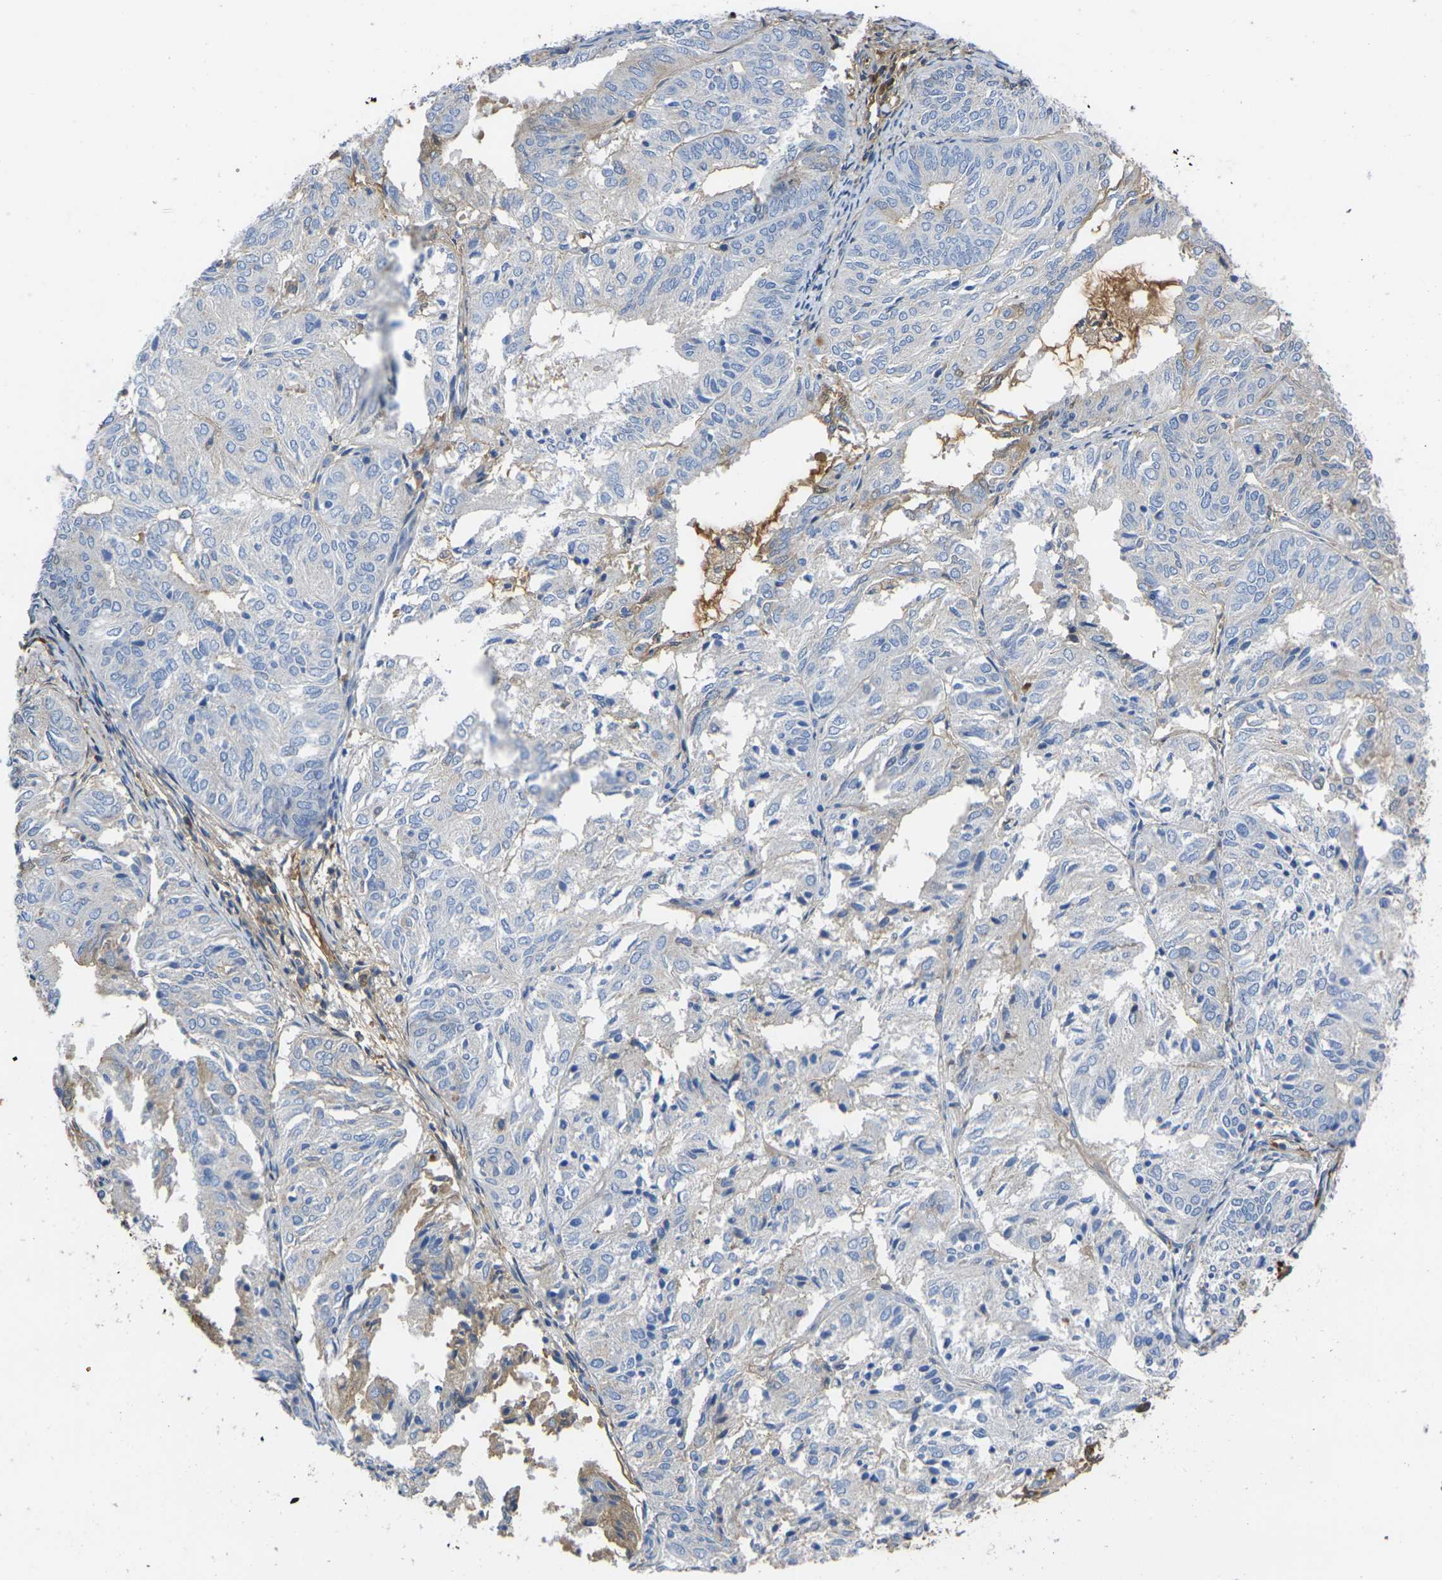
{"staining": {"intensity": "negative", "quantity": "none", "location": "none"}, "tissue": "endometrial cancer", "cell_type": "Tumor cells", "image_type": "cancer", "snomed": [{"axis": "morphology", "description": "Adenocarcinoma, NOS"}, {"axis": "topography", "description": "Uterus"}], "caption": "There is no significant positivity in tumor cells of adenocarcinoma (endometrial).", "gene": "GREM2", "patient": {"sex": "female", "age": 60}}